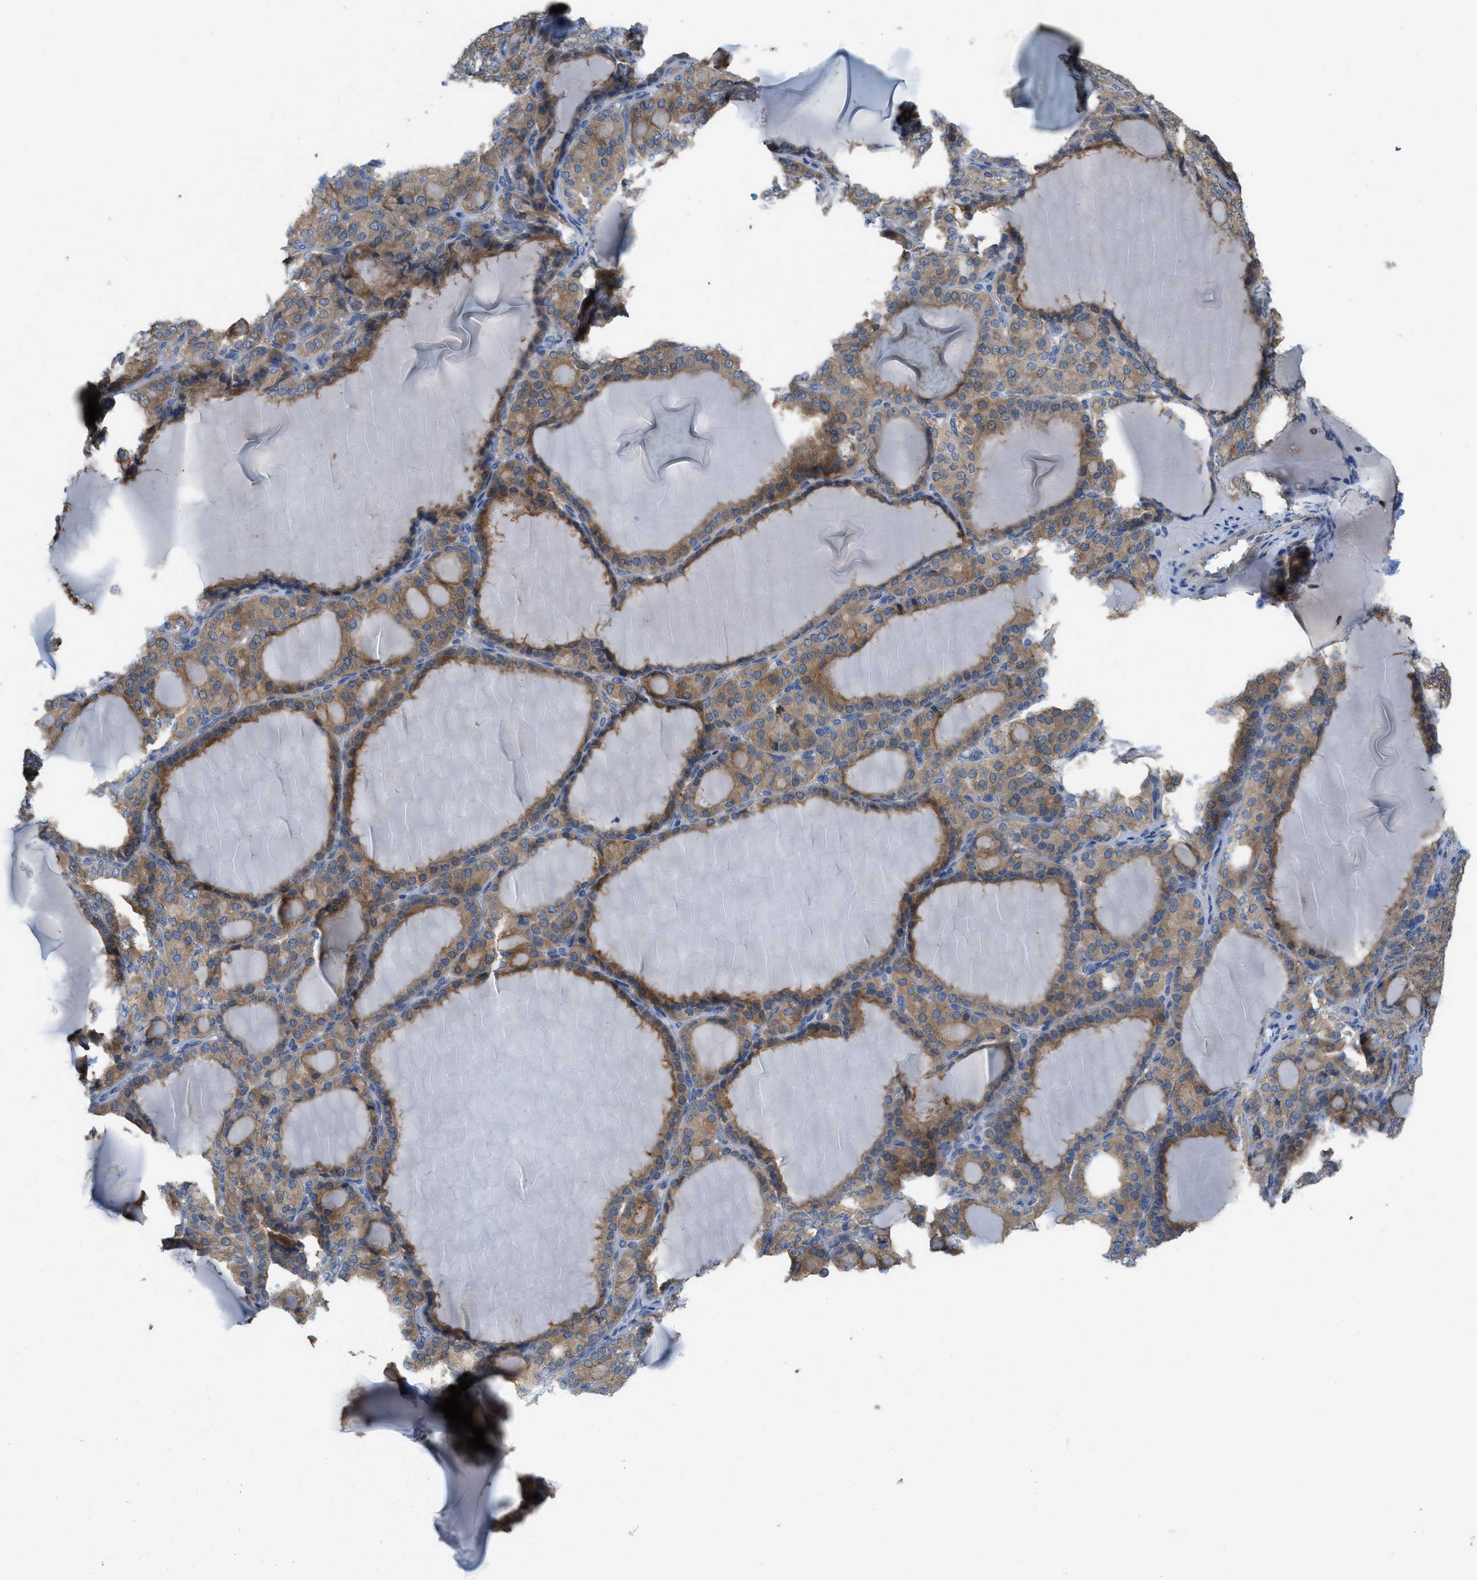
{"staining": {"intensity": "strong", "quantity": ">75%", "location": "cytoplasmic/membranous"}, "tissue": "thyroid gland", "cell_type": "Glandular cells", "image_type": "normal", "snomed": [{"axis": "morphology", "description": "Normal tissue, NOS"}, {"axis": "topography", "description": "Thyroid gland"}], "caption": "DAB (3,3'-diaminobenzidine) immunohistochemical staining of normal thyroid gland exhibits strong cytoplasmic/membranous protein staining in approximately >75% of glandular cells.", "gene": "UBA5", "patient": {"sex": "female", "age": 28}}